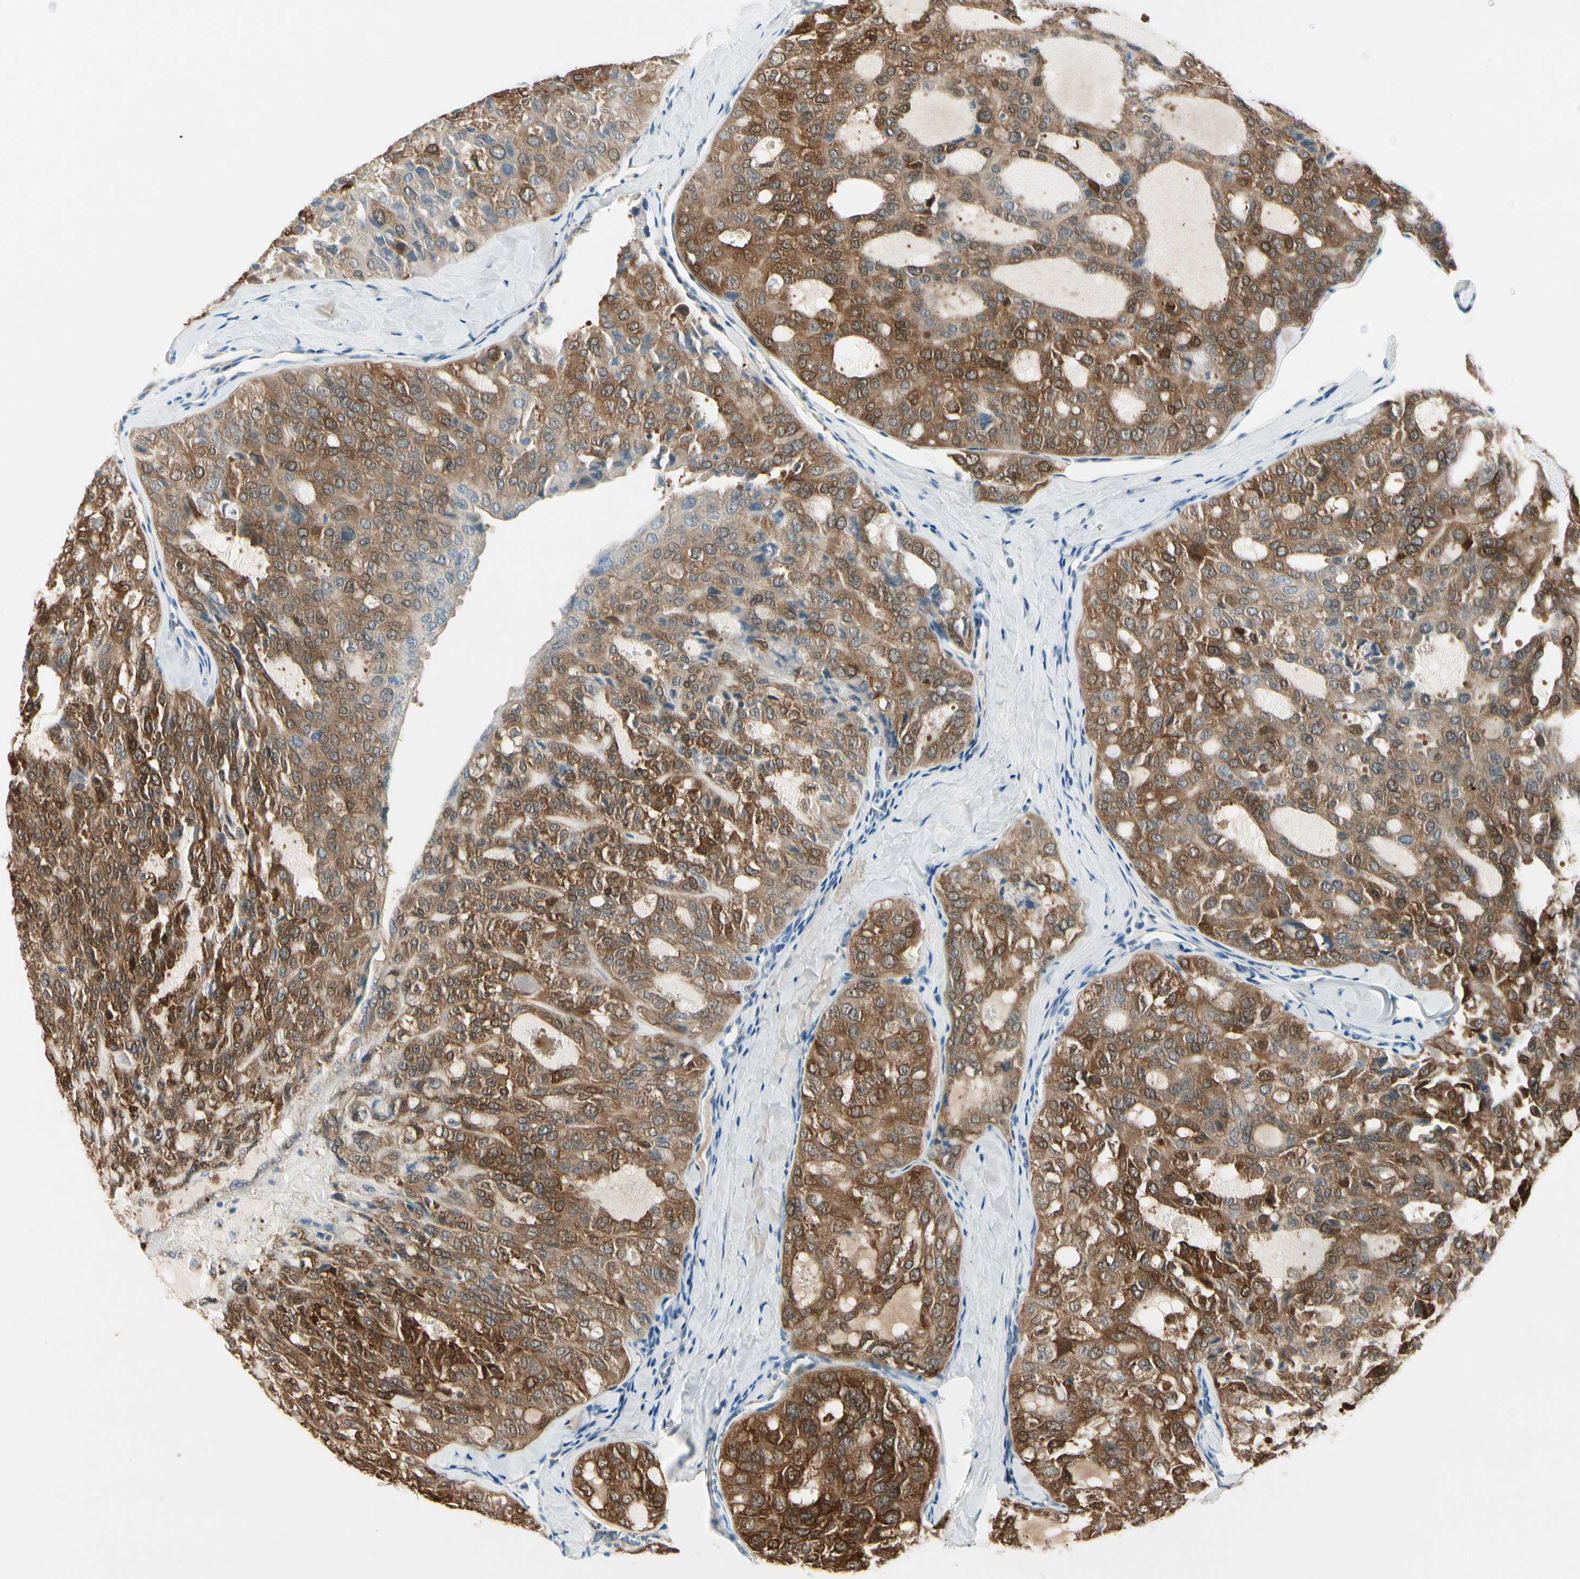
{"staining": {"intensity": "strong", "quantity": ">75%", "location": "cytoplasmic/membranous"}, "tissue": "thyroid cancer", "cell_type": "Tumor cells", "image_type": "cancer", "snomed": [{"axis": "morphology", "description": "Follicular adenoma carcinoma, NOS"}, {"axis": "topography", "description": "Thyroid gland"}], "caption": "Human thyroid cancer stained for a protein (brown) exhibits strong cytoplasmic/membranous positive staining in about >75% of tumor cells.", "gene": "PEBP1", "patient": {"sex": "male", "age": 75}}